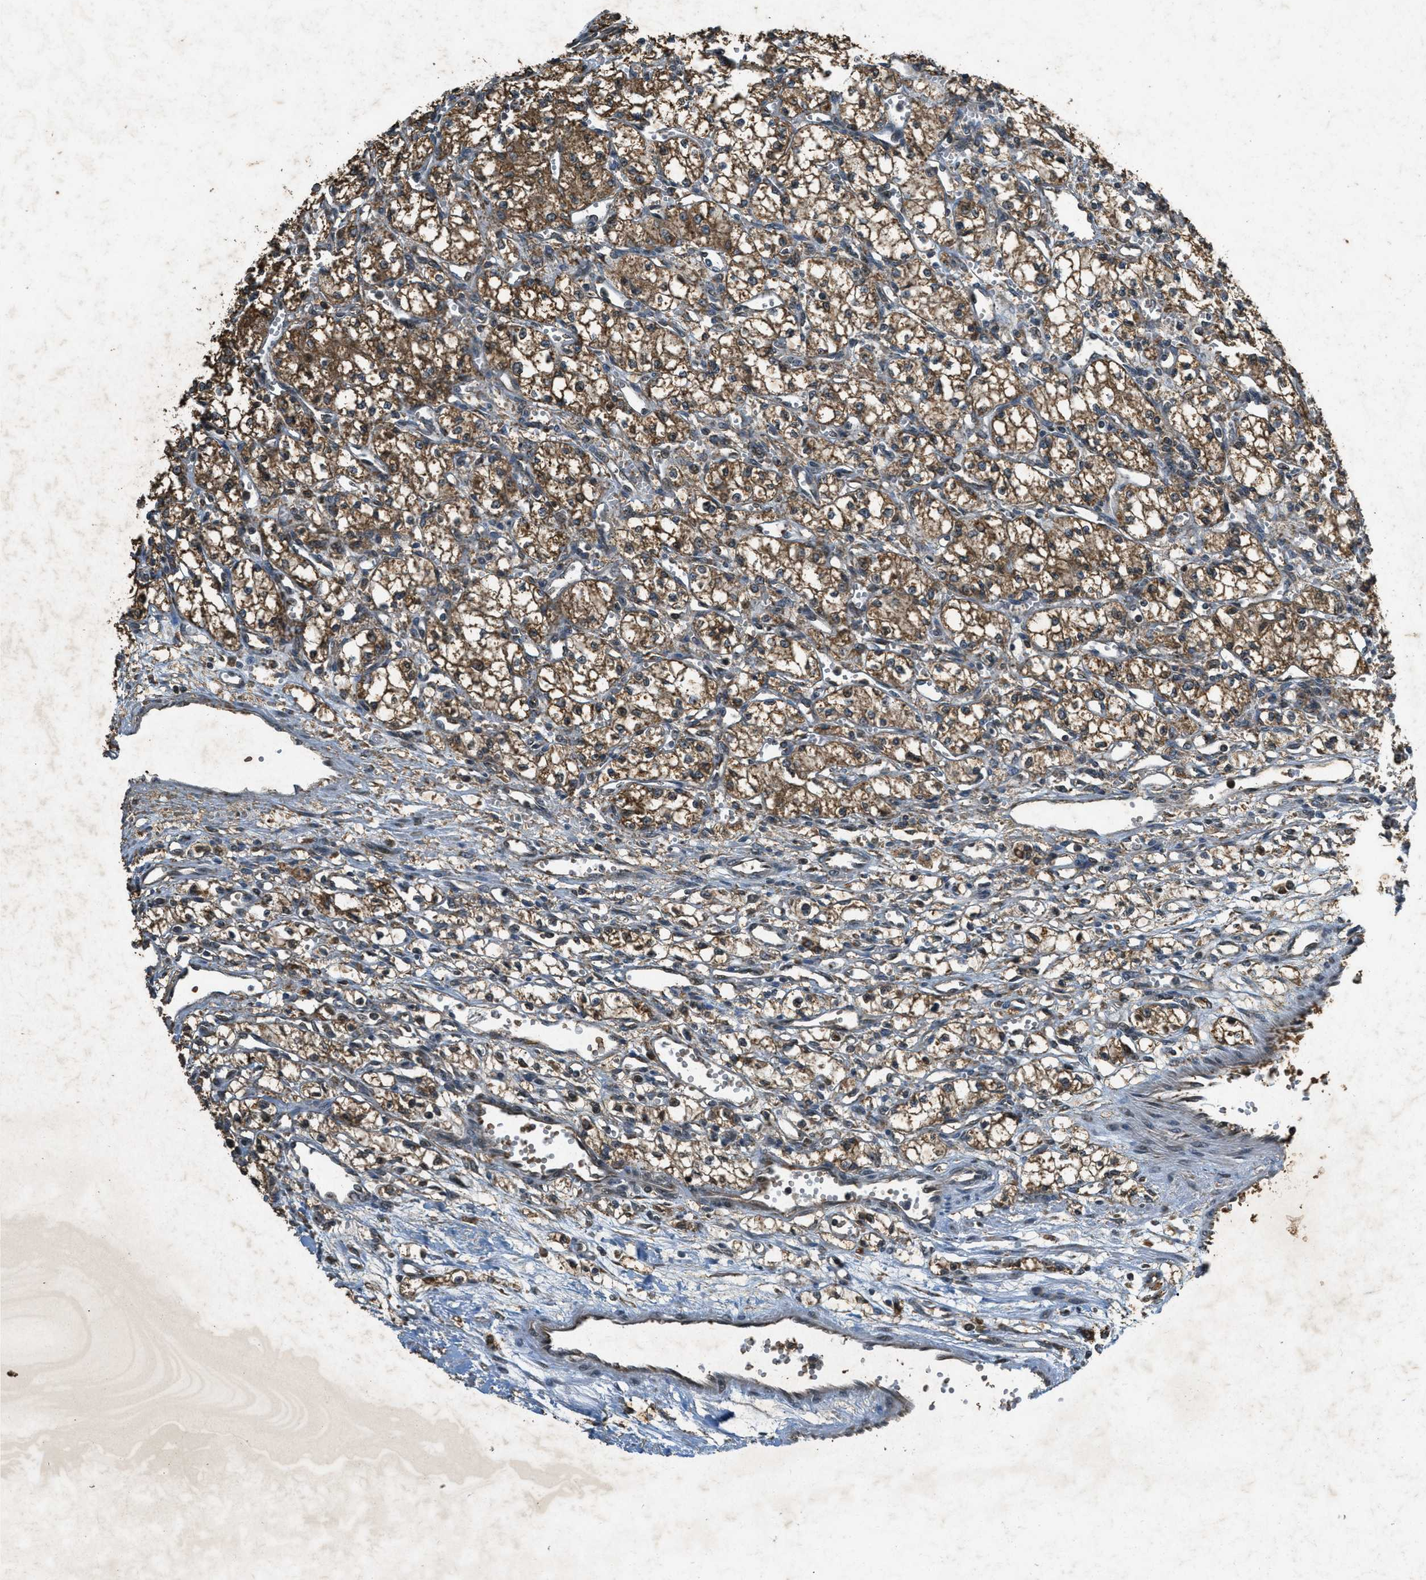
{"staining": {"intensity": "moderate", "quantity": ">75%", "location": "cytoplasmic/membranous"}, "tissue": "renal cancer", "cell_type": "Tumor cells", "image_type": "cancer", "snomed": [{"axis": "morphology", "description": "Normal tissue, NOS"}, {"axis": "morphology", "description": "Adenocarcinoma, NOS"}, {"axis": "topography", "description": "Kidney"}], "caption": "DAB immunohistochemical staining of human adenocarcinoma (renal) demonstrates moderate cytoplasmic/membranous protein expression in approximately >75% of tumor cells. The protein of interest is shown in brown color, while the nuclei are stained blue.", "gene": "PPP1R15A", "patient": {"sex": "male", "age": 59}}